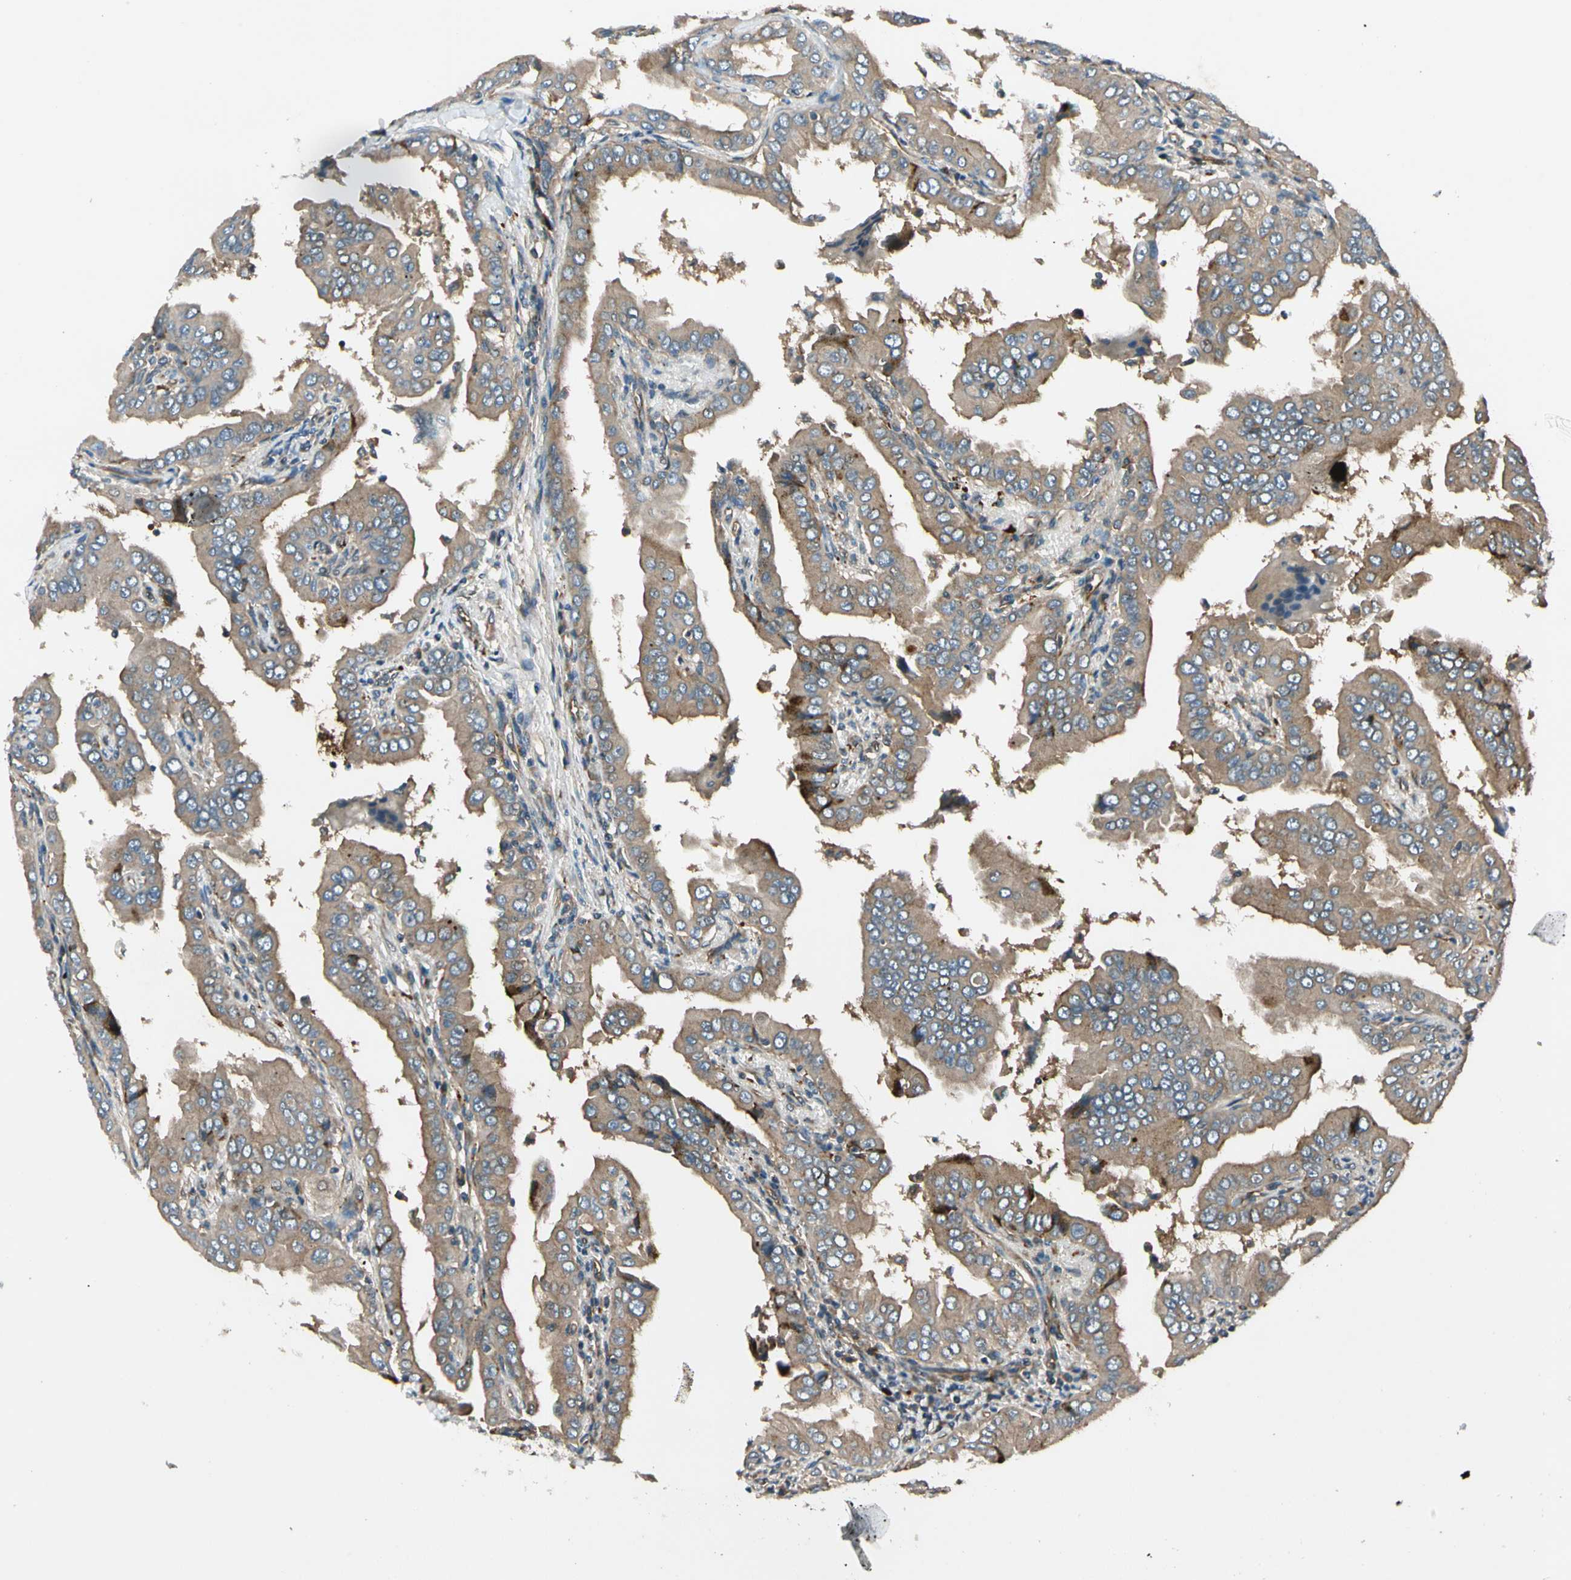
{"staining": {"intensity": "weak", "quantity": ">75%", "location": "cytoplasmic/membranous"}, "tissue": "thyroid cancer", "cell_type": "Tumor cells", "image_type": "cancer", "snomed": [{"axis": "morphology", "description": "Papillary adenocarcinoma, NOS"}, {"axis": "topography", "description": "Thyroid gland"}], "caption": "Immunohistochemistry of thyroid papillary adenocarcinoma displays low levels of weak cytoplasmic/membranous staining in about >75% of tumor cells. (DAB (3,3'-diaminobenzidine) IHC, brown staining for protein, blue staining for nuclei).", "gene": "ROCK2", "patient": {"sex": "male", "age": 33}}